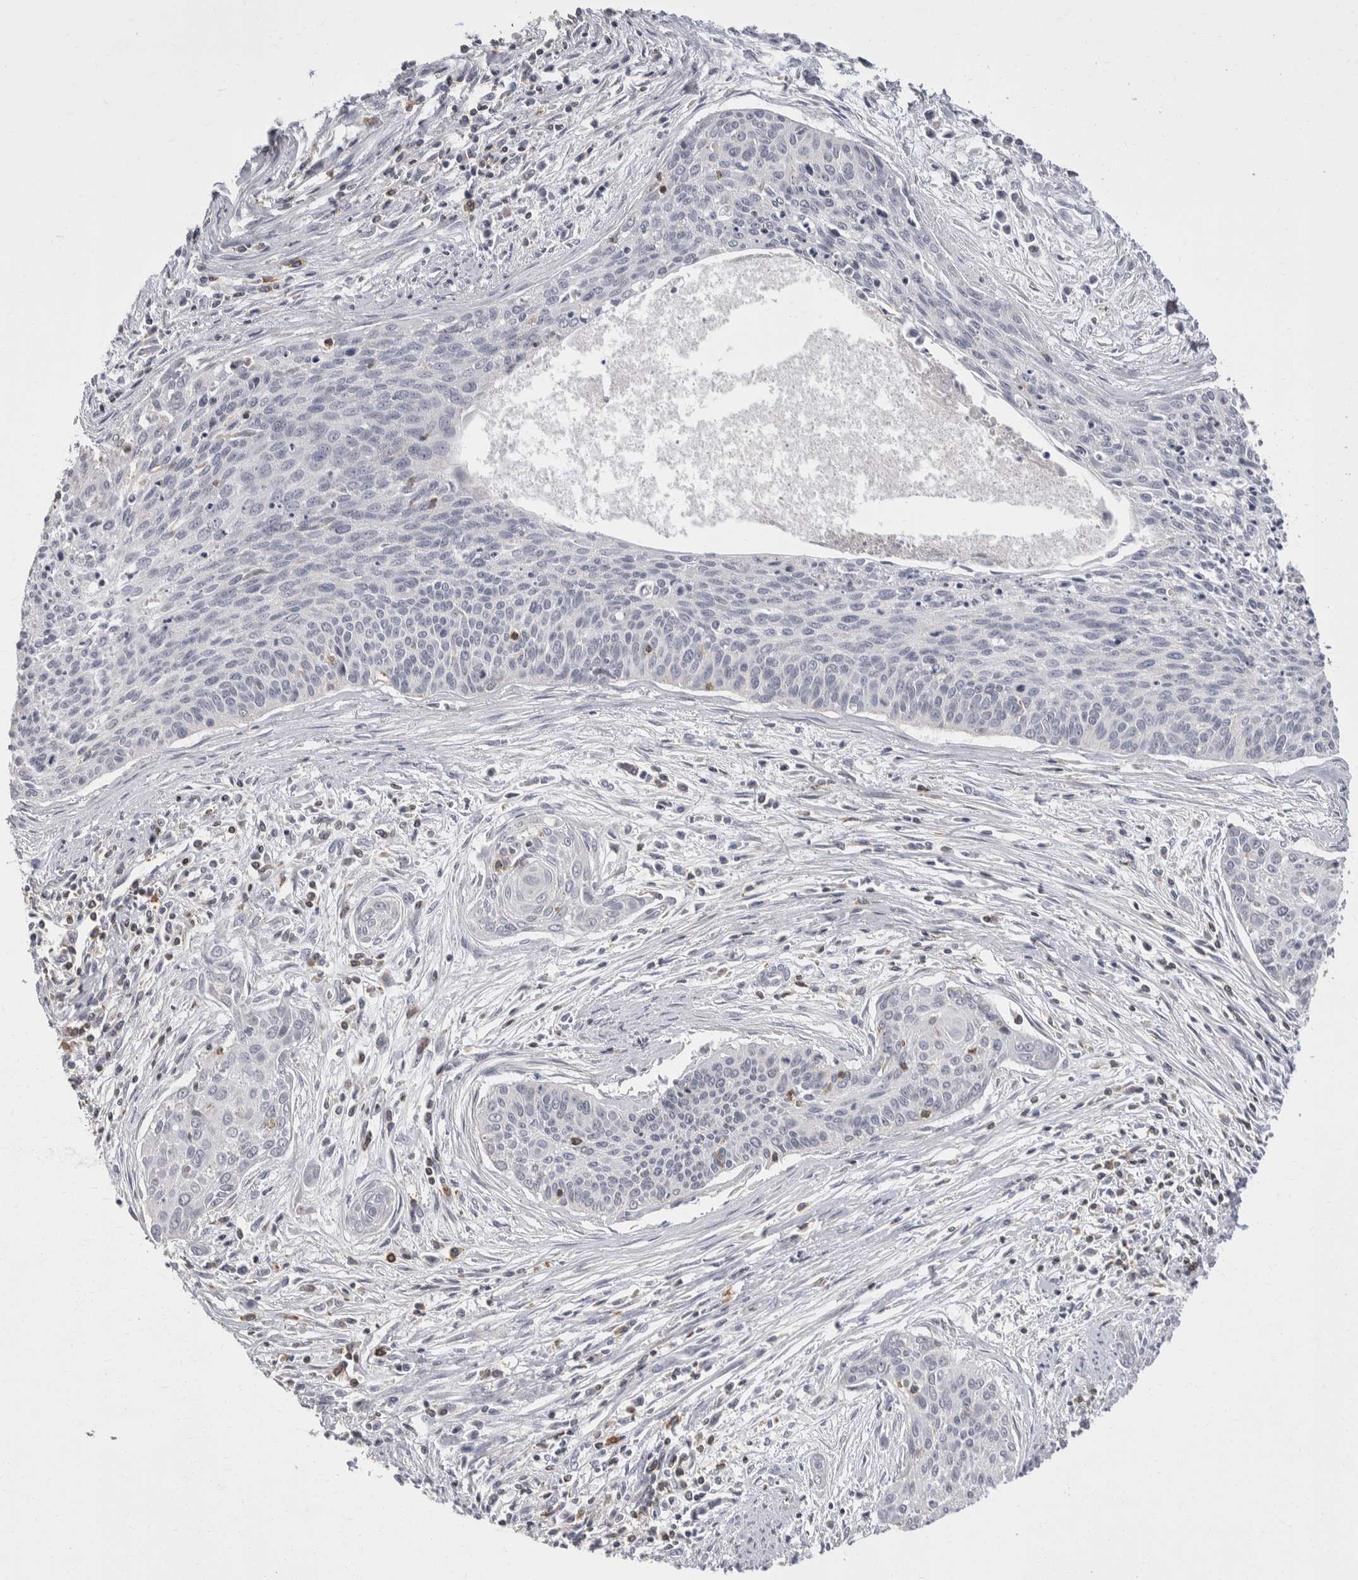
{"staining": {"intensity": "negative", "quantity": "none", "location": "none"}, "tissue": "cervical cancer", "cell_type": "Tumor cells", "image_type": "cancer", "snomed": [{"axis": "morphology", "description": "Squamous cell carcinoma, NOS"}, {"axis": "topography", "description": "Cervix"}], "caption": "Immunohistochemical staining of human squamous cell carcinoma (cervical) demonstrates no significant positivity in tumor cells.", "gene": "CEP295NL", "patient": {"sex": "female", "age": 55}}